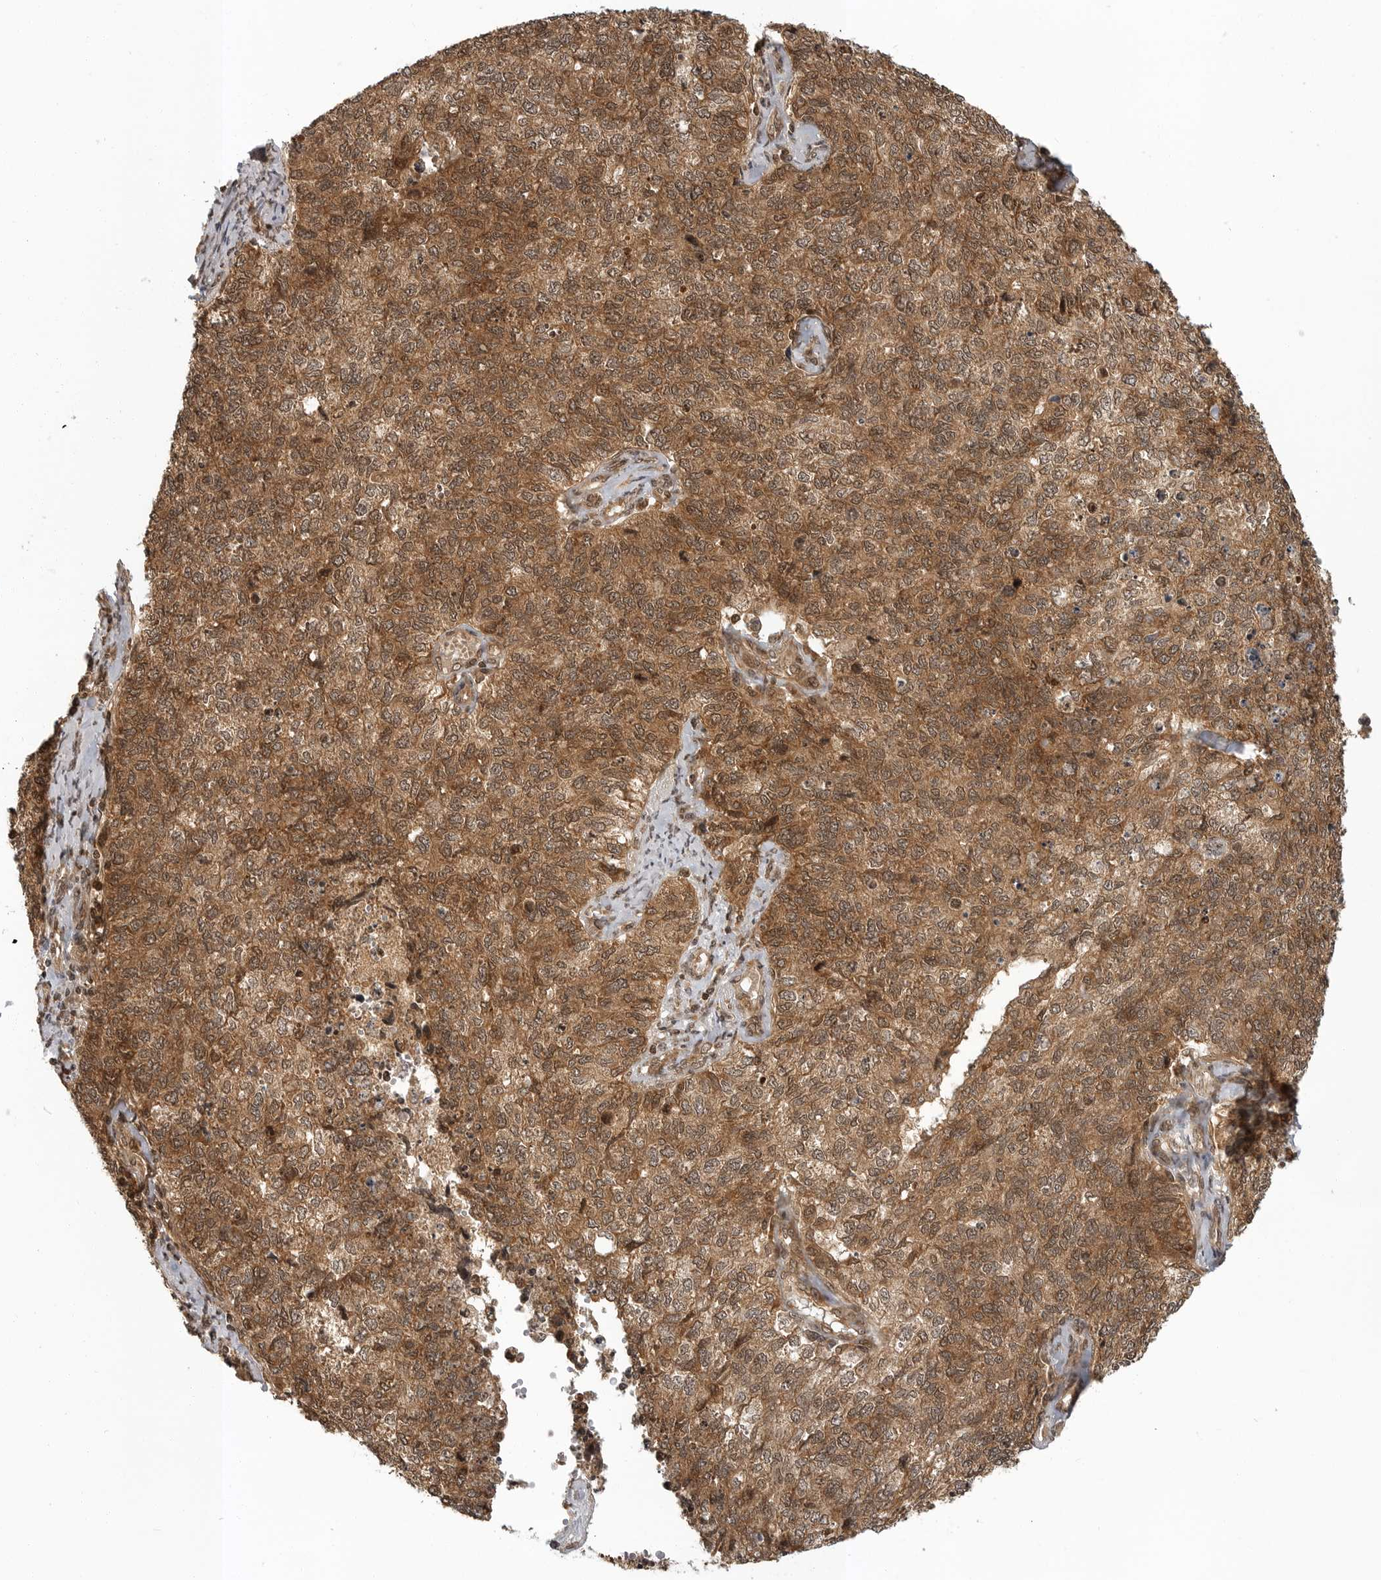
{"staining": {"intensity": "moderate", "quantity": ">75%", "location": "cytoplasmic/membranous"}, "tissue": "cervical cancer", "cell_type": "Tumor cells", "image_type": "cancer", "snomed": [{"axis": "morphology", "description": "Squamous cell carcinoma, NOS"}, {"axis": "topography", "description": "Cervix"}], "caption": "Immunohistochemistry histopathology image of neoplastic tissue: cervical cancer stained using immunohistochemistry (IHC) shows medium levels of moderate protein expression localized specifically in the cytoplasmic/membranous of tumor cells, appearing as a cytoplasmic/membranous brown color.", "gene": "SZRD1", "patient": {"sex": "female", "age": 63}}